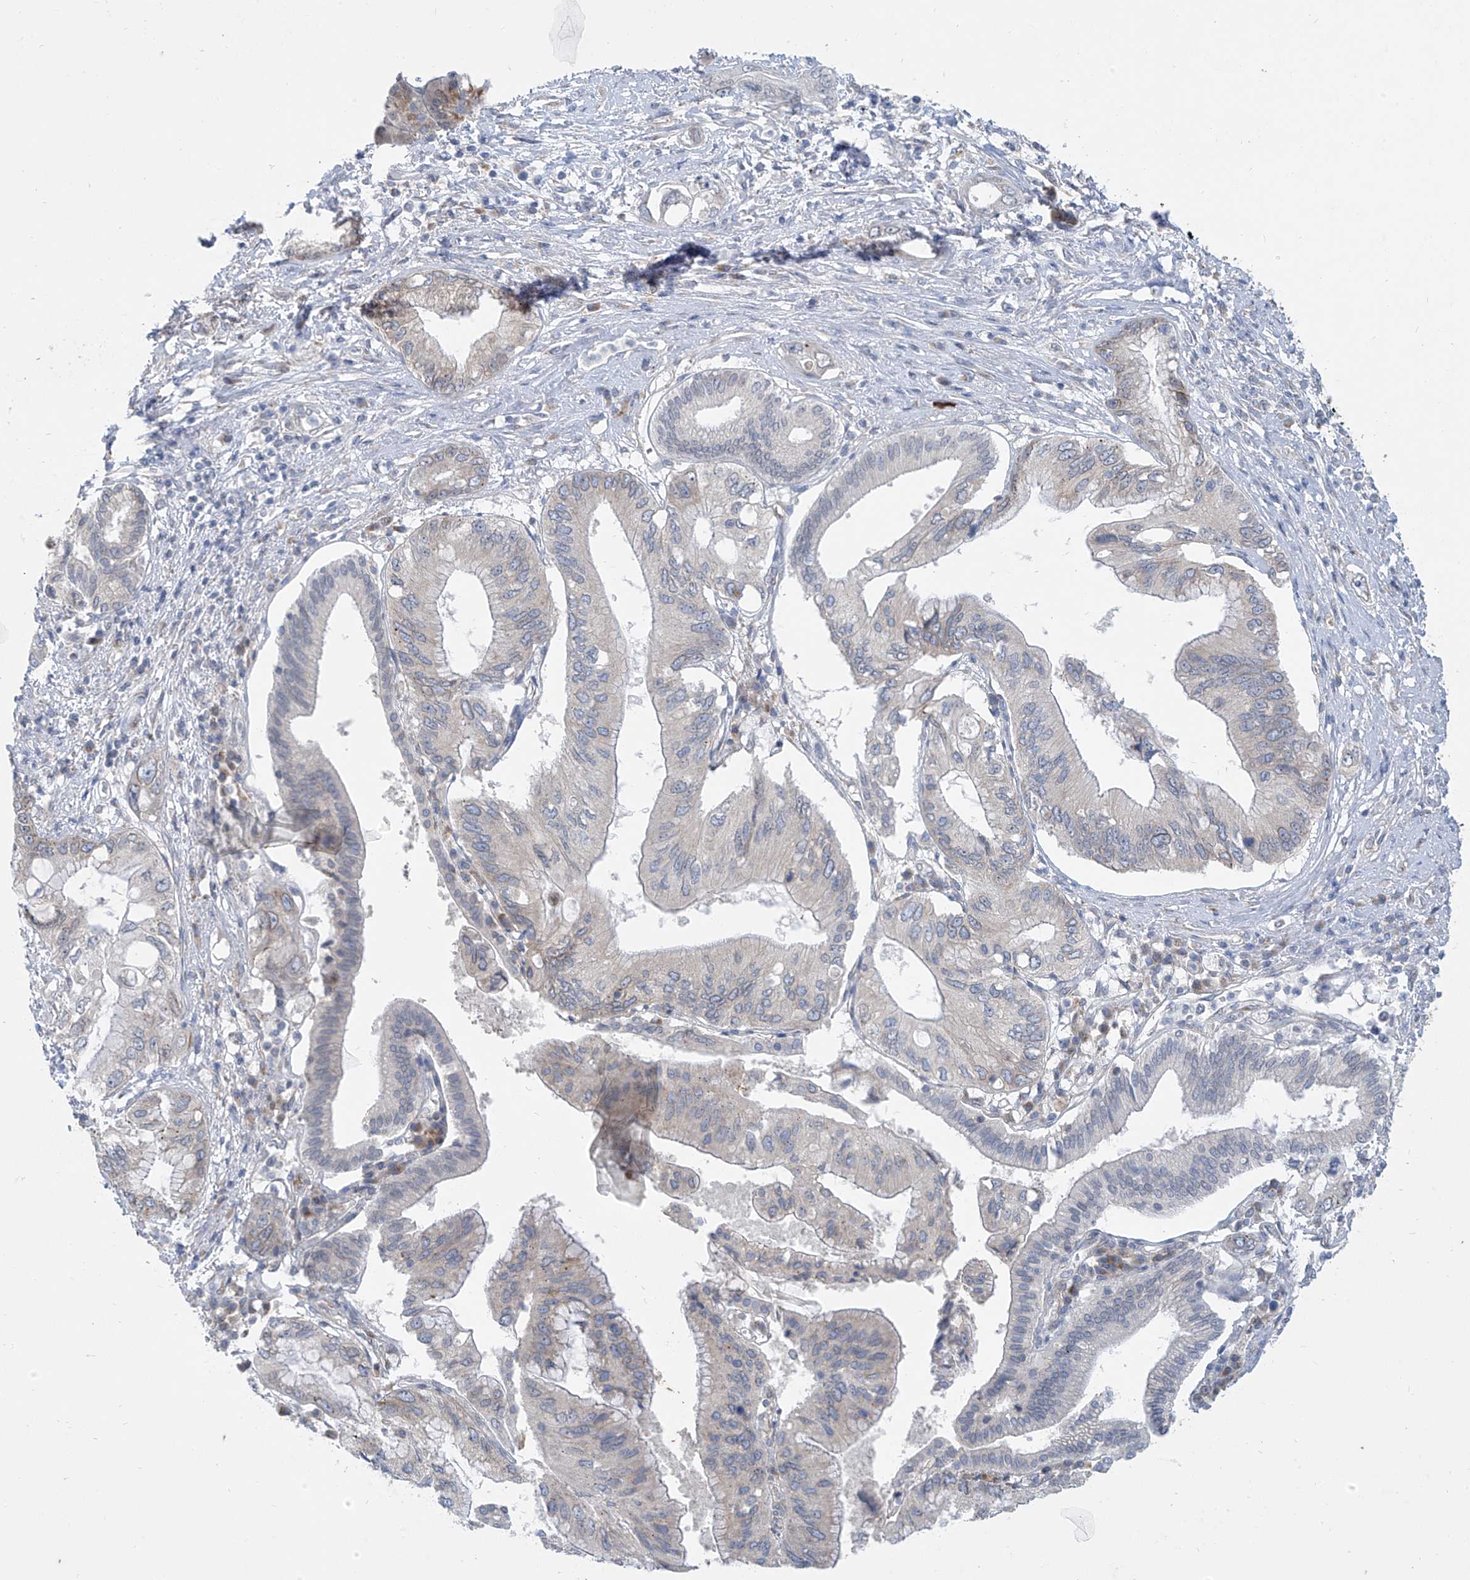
{"staining": {"intensity": "negative", "quantity": "none", "location": "none"}, "tissue": "pancreatic cancer", "cell_type": "Tumor cells", "image_type": "cancer", "snomed": [{"axis": "morphology", "description": "Inflammation, NOS"}, {"axis": "morphology", "description": "Adenocarcinoma, NOS"}, {"axis": "topography", "description": "Pancreas"}], "caption": "Pancreatic cancer was stained to show a protein in brown. There is no significant staining in tumor cells. The staining is performed using DAB (3,3'-diaminobenzidine) brown chromogen with nuclei counter-stained in using hematoxylin.", "gene": "KRTAP25-1", "patient": {"sex": "female", "age": 56}}